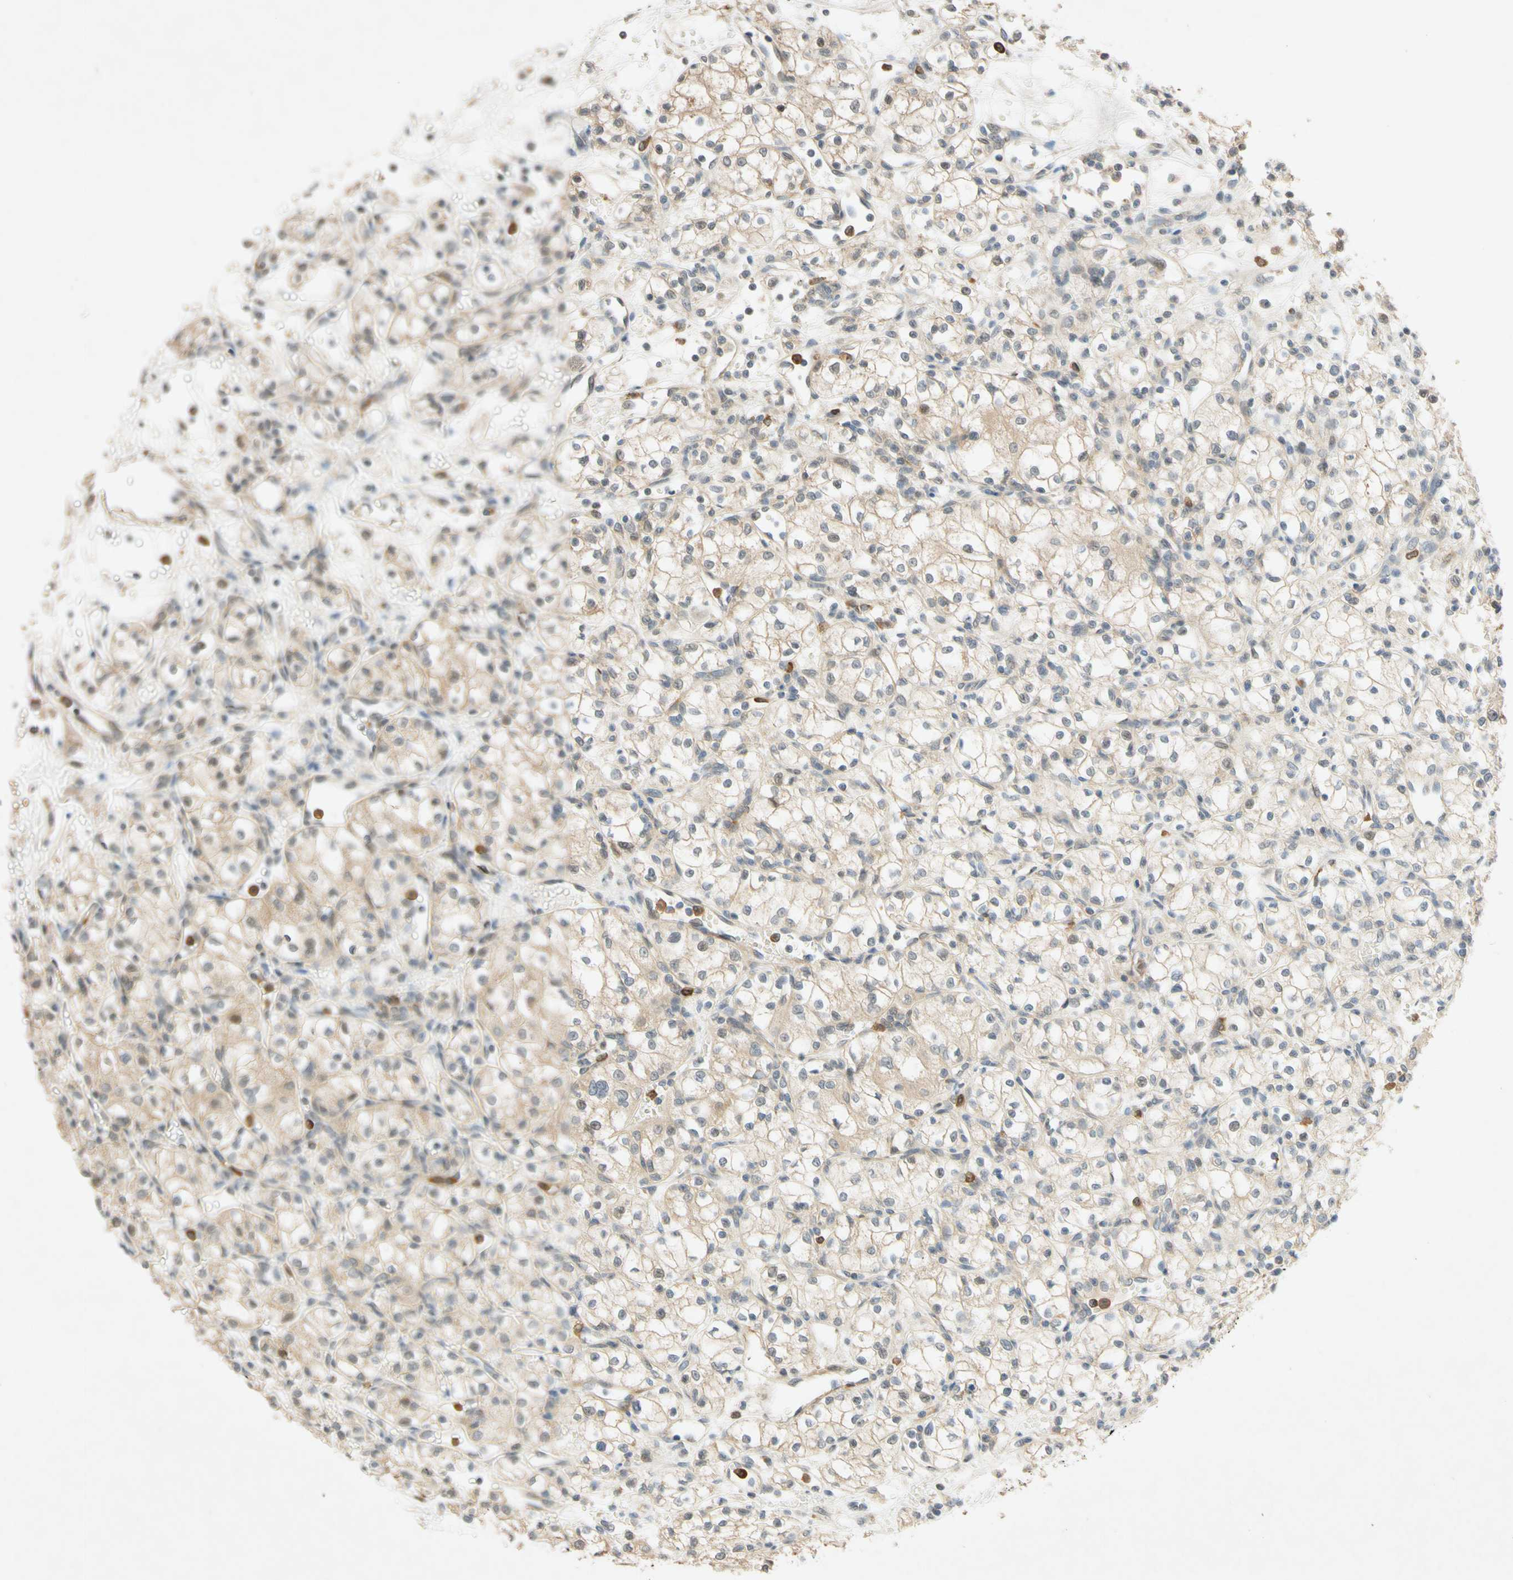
{"staining": {"intensity": "weak", "quantity": "25%-75%", "location": "cytoplasmic/membranous"}, "tissue": "renal cancer", "cell_type": "Tumor cells", "image_type": "cancer", "snomed": [{"axis": "morphology", "description": "Normal tissue, NOS"}, {"axis": "morphology", "description": "Adenocarcinoma, NOS"}, {"axis": "topography", "description": "Kidney"}], "caption": "Immunohistochemistry staining of renal adenocarcinoma, which displays low levels of weak cytoplasmic/membranous staining in approximately 25%-75% of tumor cells indicating weak cytoplasmic/membranous protein staining. The staining was performed using DAB (brown) for protein detection and nuclei were counterstained in hematoxylin (blue).", "gene": "GATA1", "patient": {"sex": "male", "age": 59}}